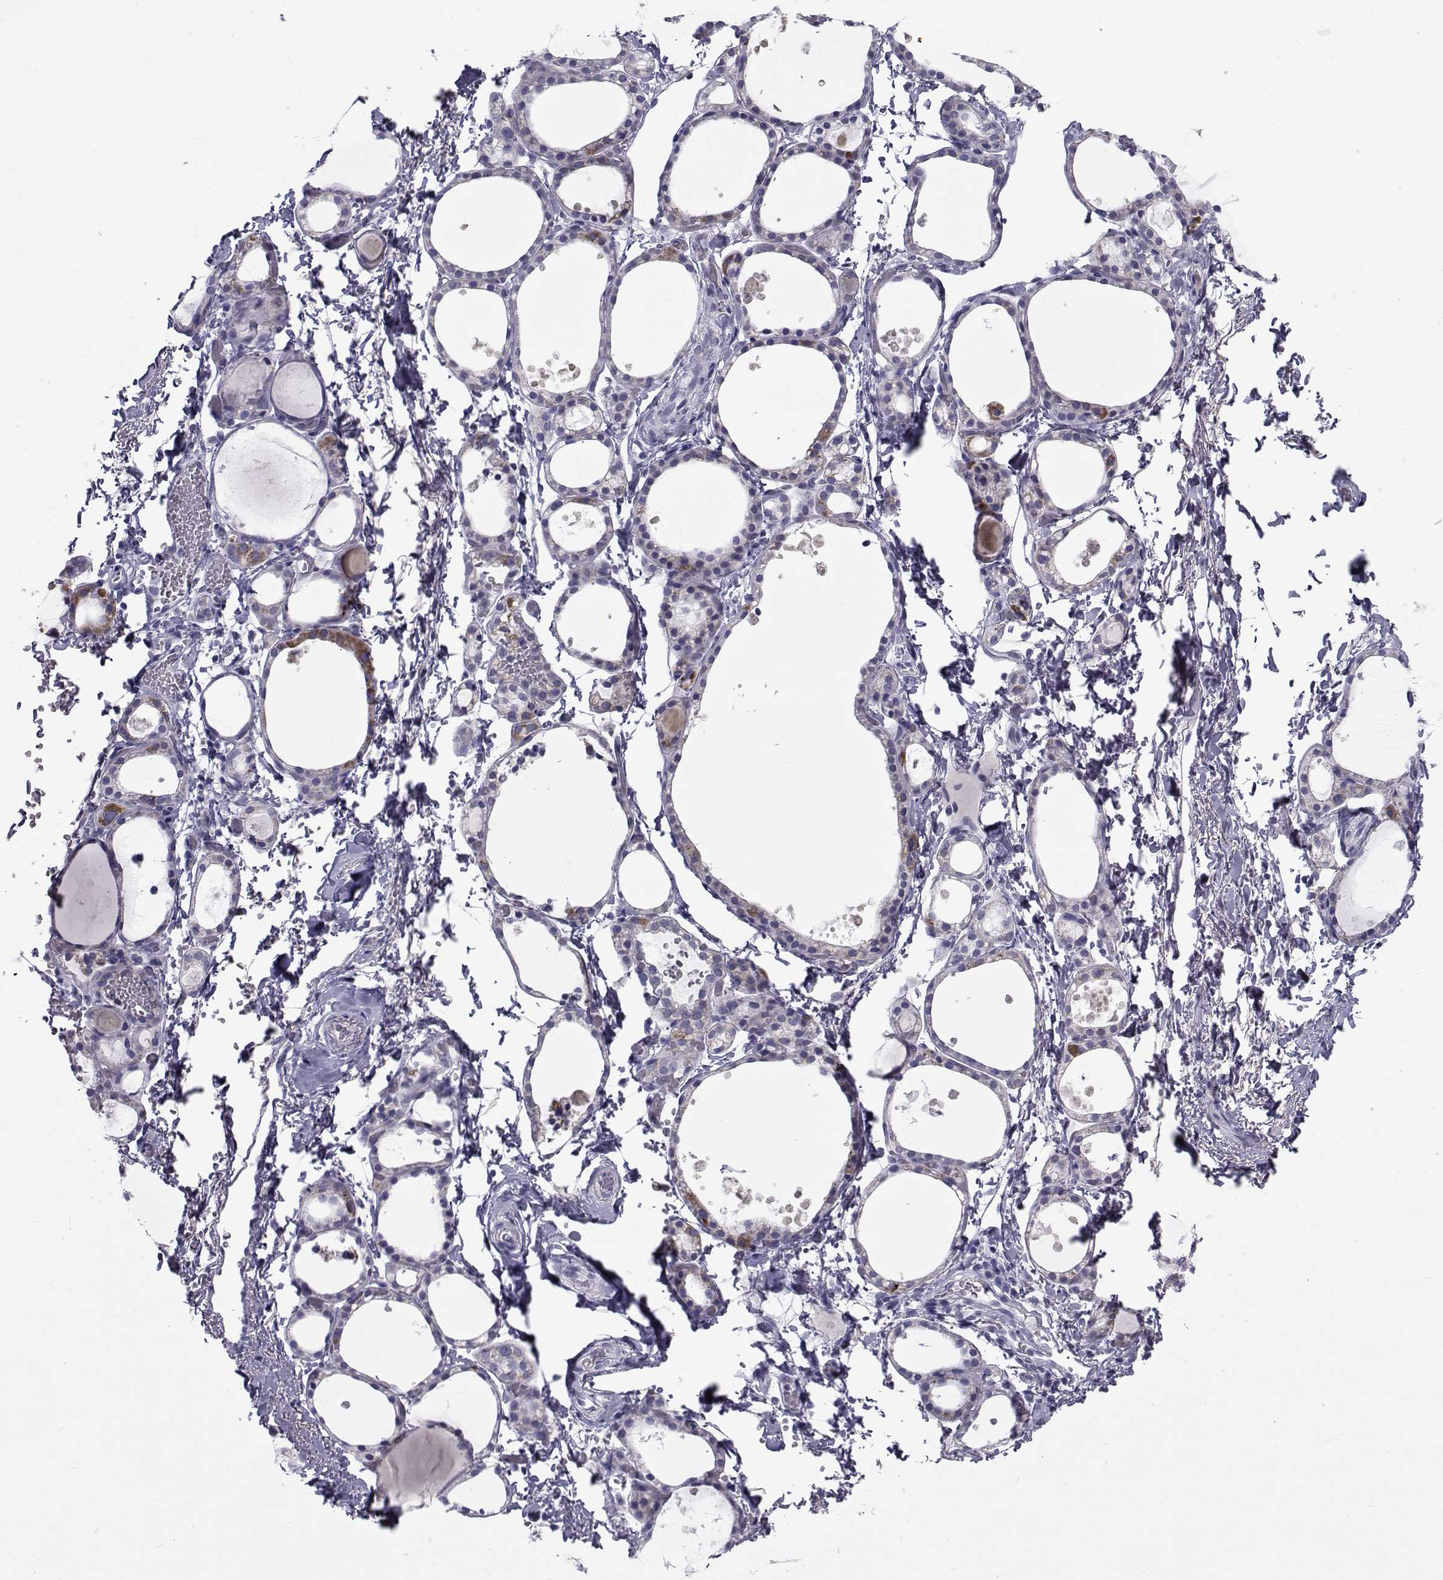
{"staining": {"intensity": "negative", "quantity": "none", "location": "none"}, "tissue": "thyroid gland", "cell_type": "Glandular cells", "image_type": "normal", "snomed": [{"axis": "morphology", "description": "Normal tissue, NOS"}, {"axis": "topography", "description": "Thyroid gland"}], "caption": "An immunohistochemistry image of unremarkable thyroid gland is shown. There is no staining in glandular cells of thyroid gland. Brightfield microscopy of immunohistochemistry stained with DAB (brown) and hematoxylin (blue), captured at high magnification.", "gene": "FDXR", "patient": {"sex": "male", "age": 68}}